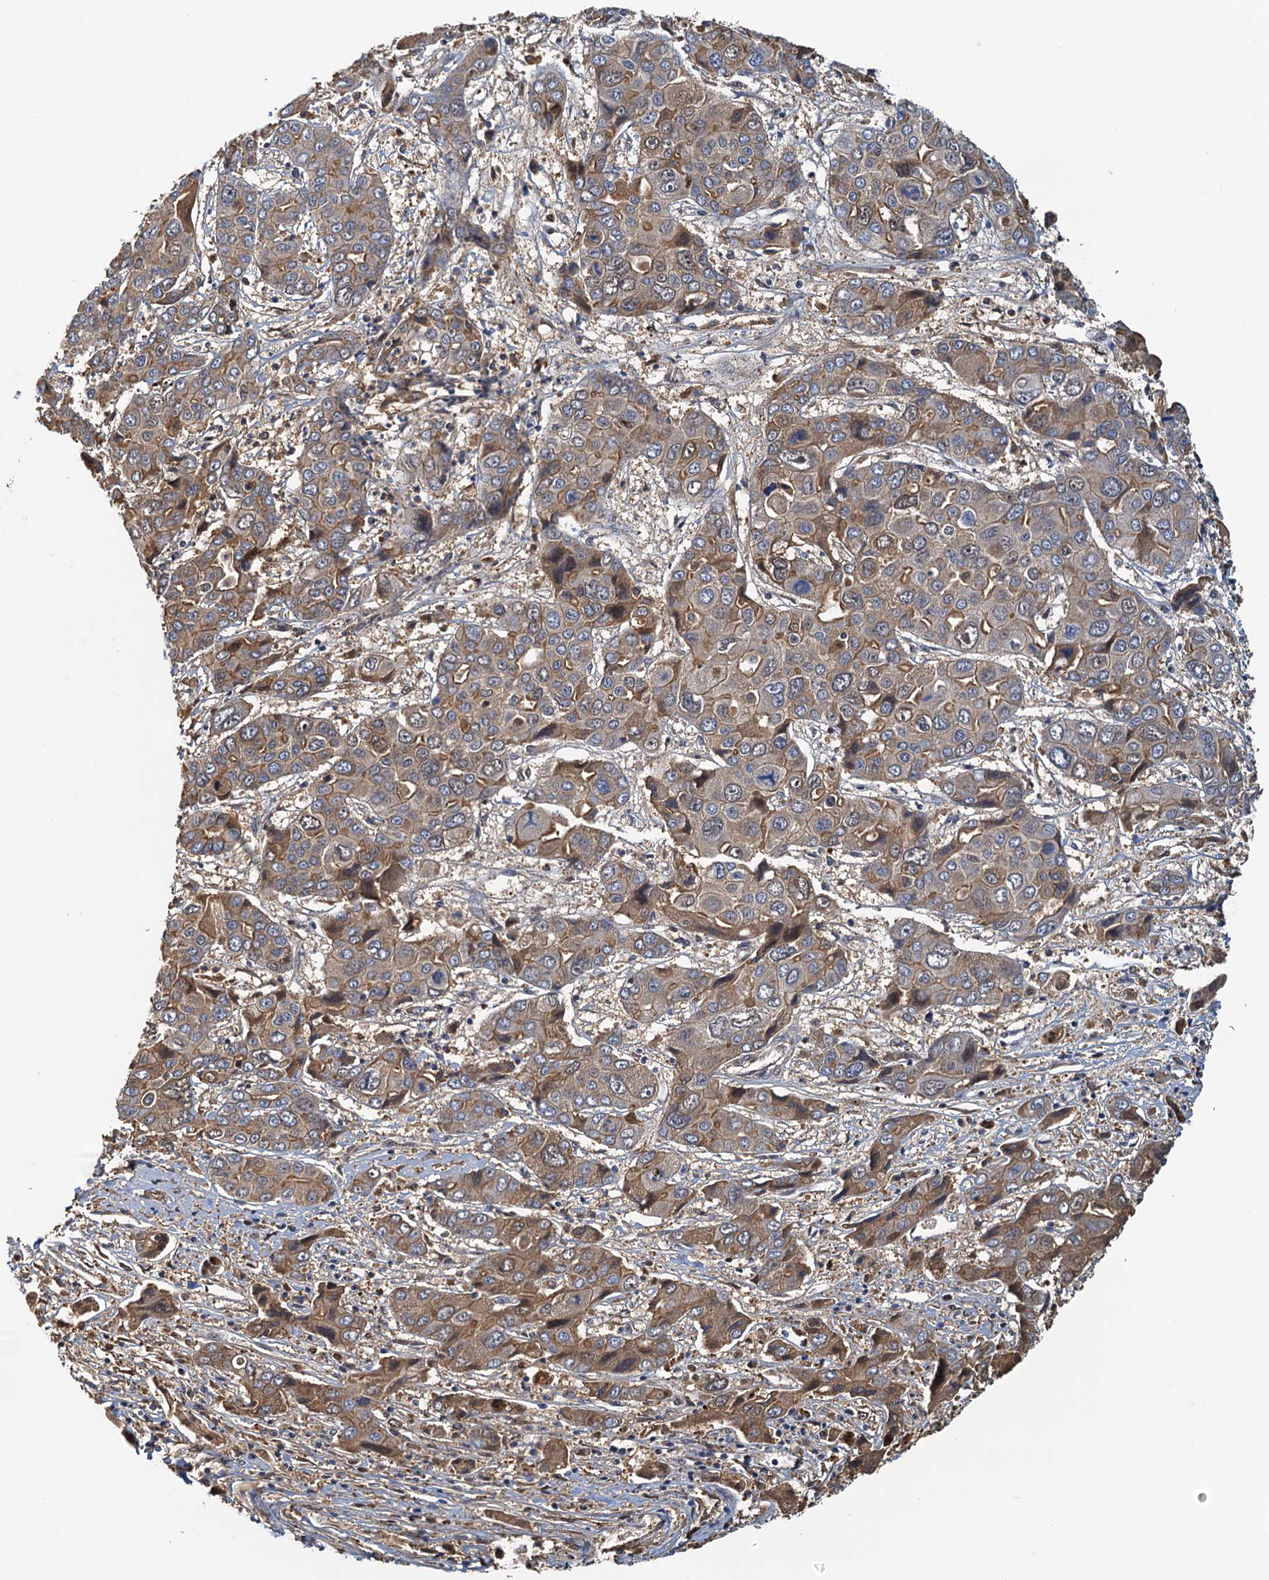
{"staining": {"intensity": "moderate", "quantity": "25%-75%", "location": "cytoplasmic/membranous"}, "tissue": "liver cancer", "cell_type": "Tumor cells", "image_type": "cancer", "snomed": [{"axis": "morphology", "description": "Cholangiocarcinoma"}, {"axis": "topography", "description": "Liver"}], "caption": "Human cholangiocarcinoma (liver) stained for a protein (brown) demonstrates moderate cytoplasmic/membranous positive expression in about 25%-75% of tumor cells.", "gene": "UBL7", "patient": {"sex": "male", "age": 67}}